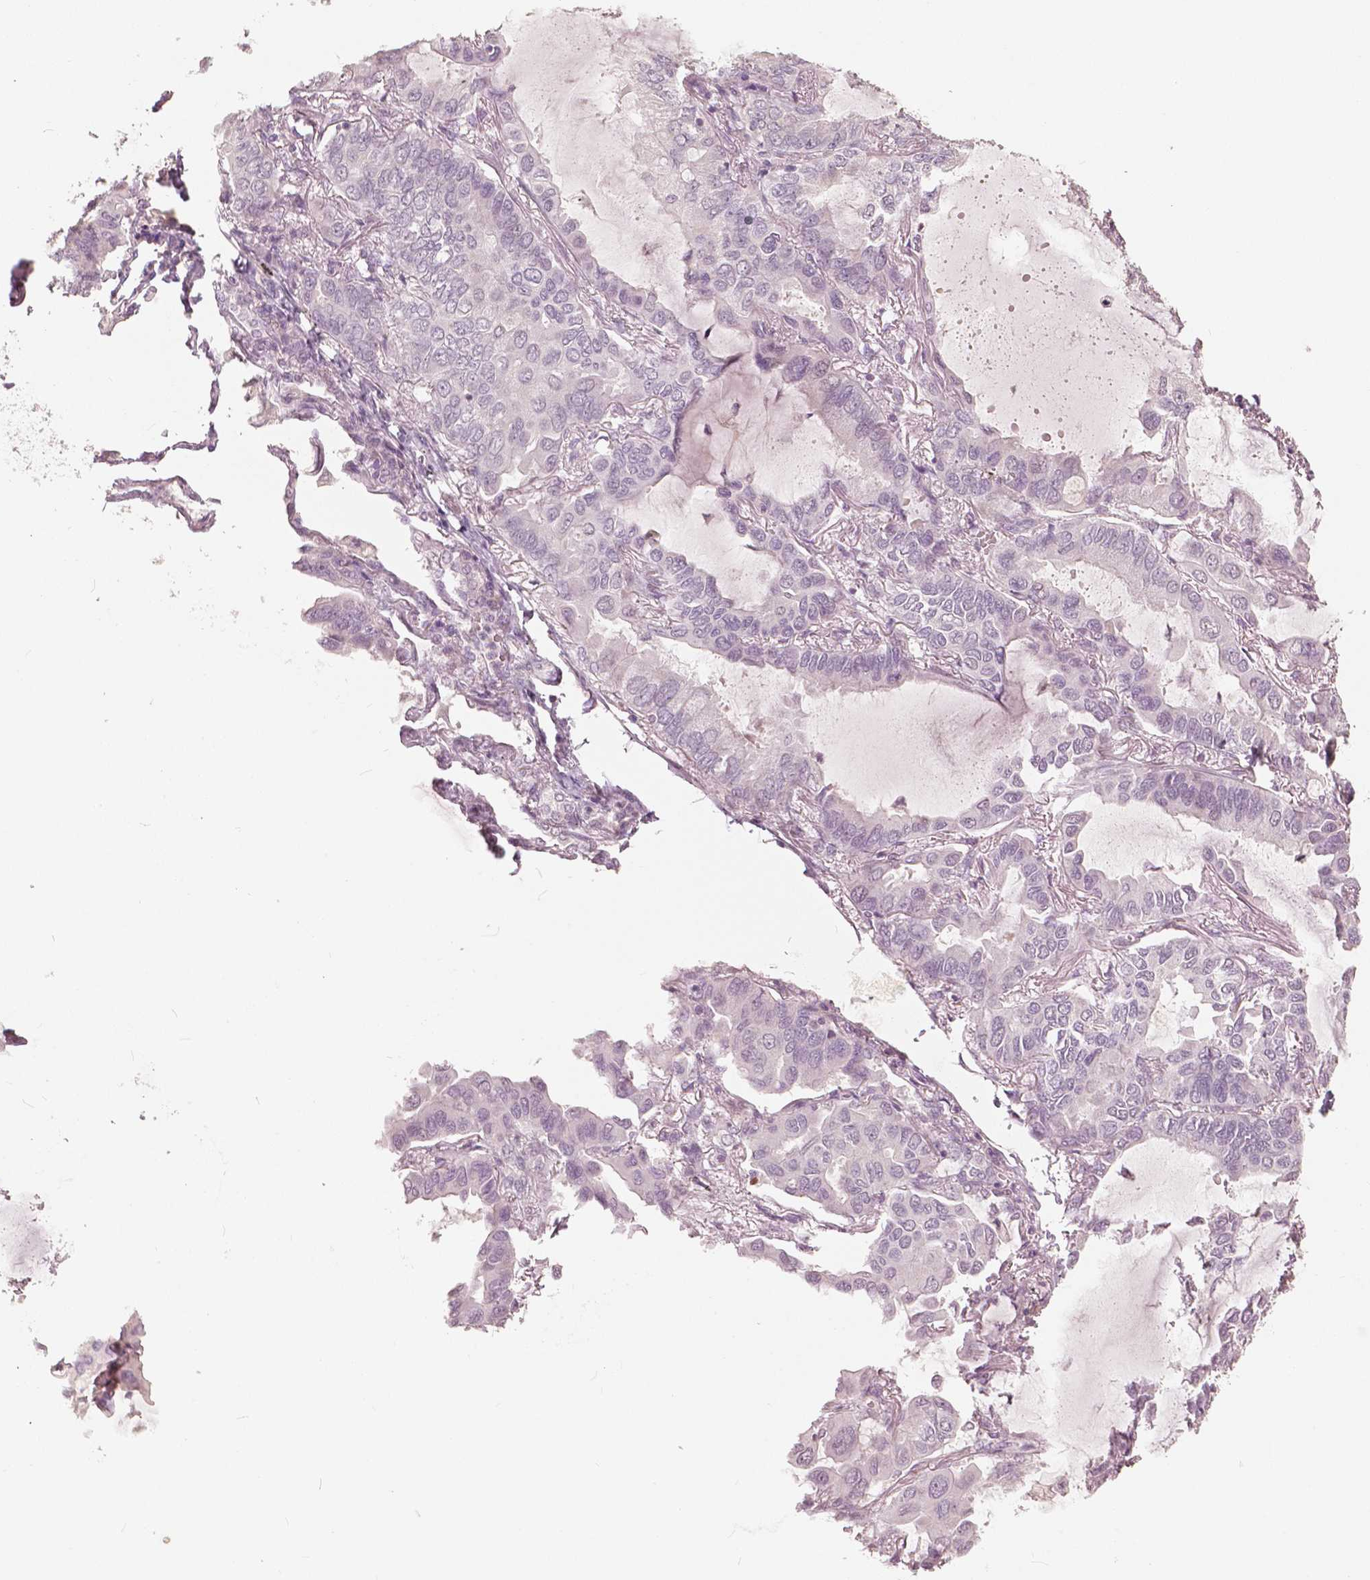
{"staining": {"intensity": "negative", "quantity": "none", "location": "none"}, "tissue": "lung cancer", "cell_type": "Tumor cells", "image_type": "cancer", "snomed": [{"axis": "morphology", "description": "Adenocarcinoma, NOS"}, {"axis": "topography", "description": "Lung"}], "caption": "Adenocarcinoma (lung) stained for a protein using immunohistochemistry displays no positivity tumor cells.", "gene": "NANOG", "patient": {"sex": "male", "age": 64}}